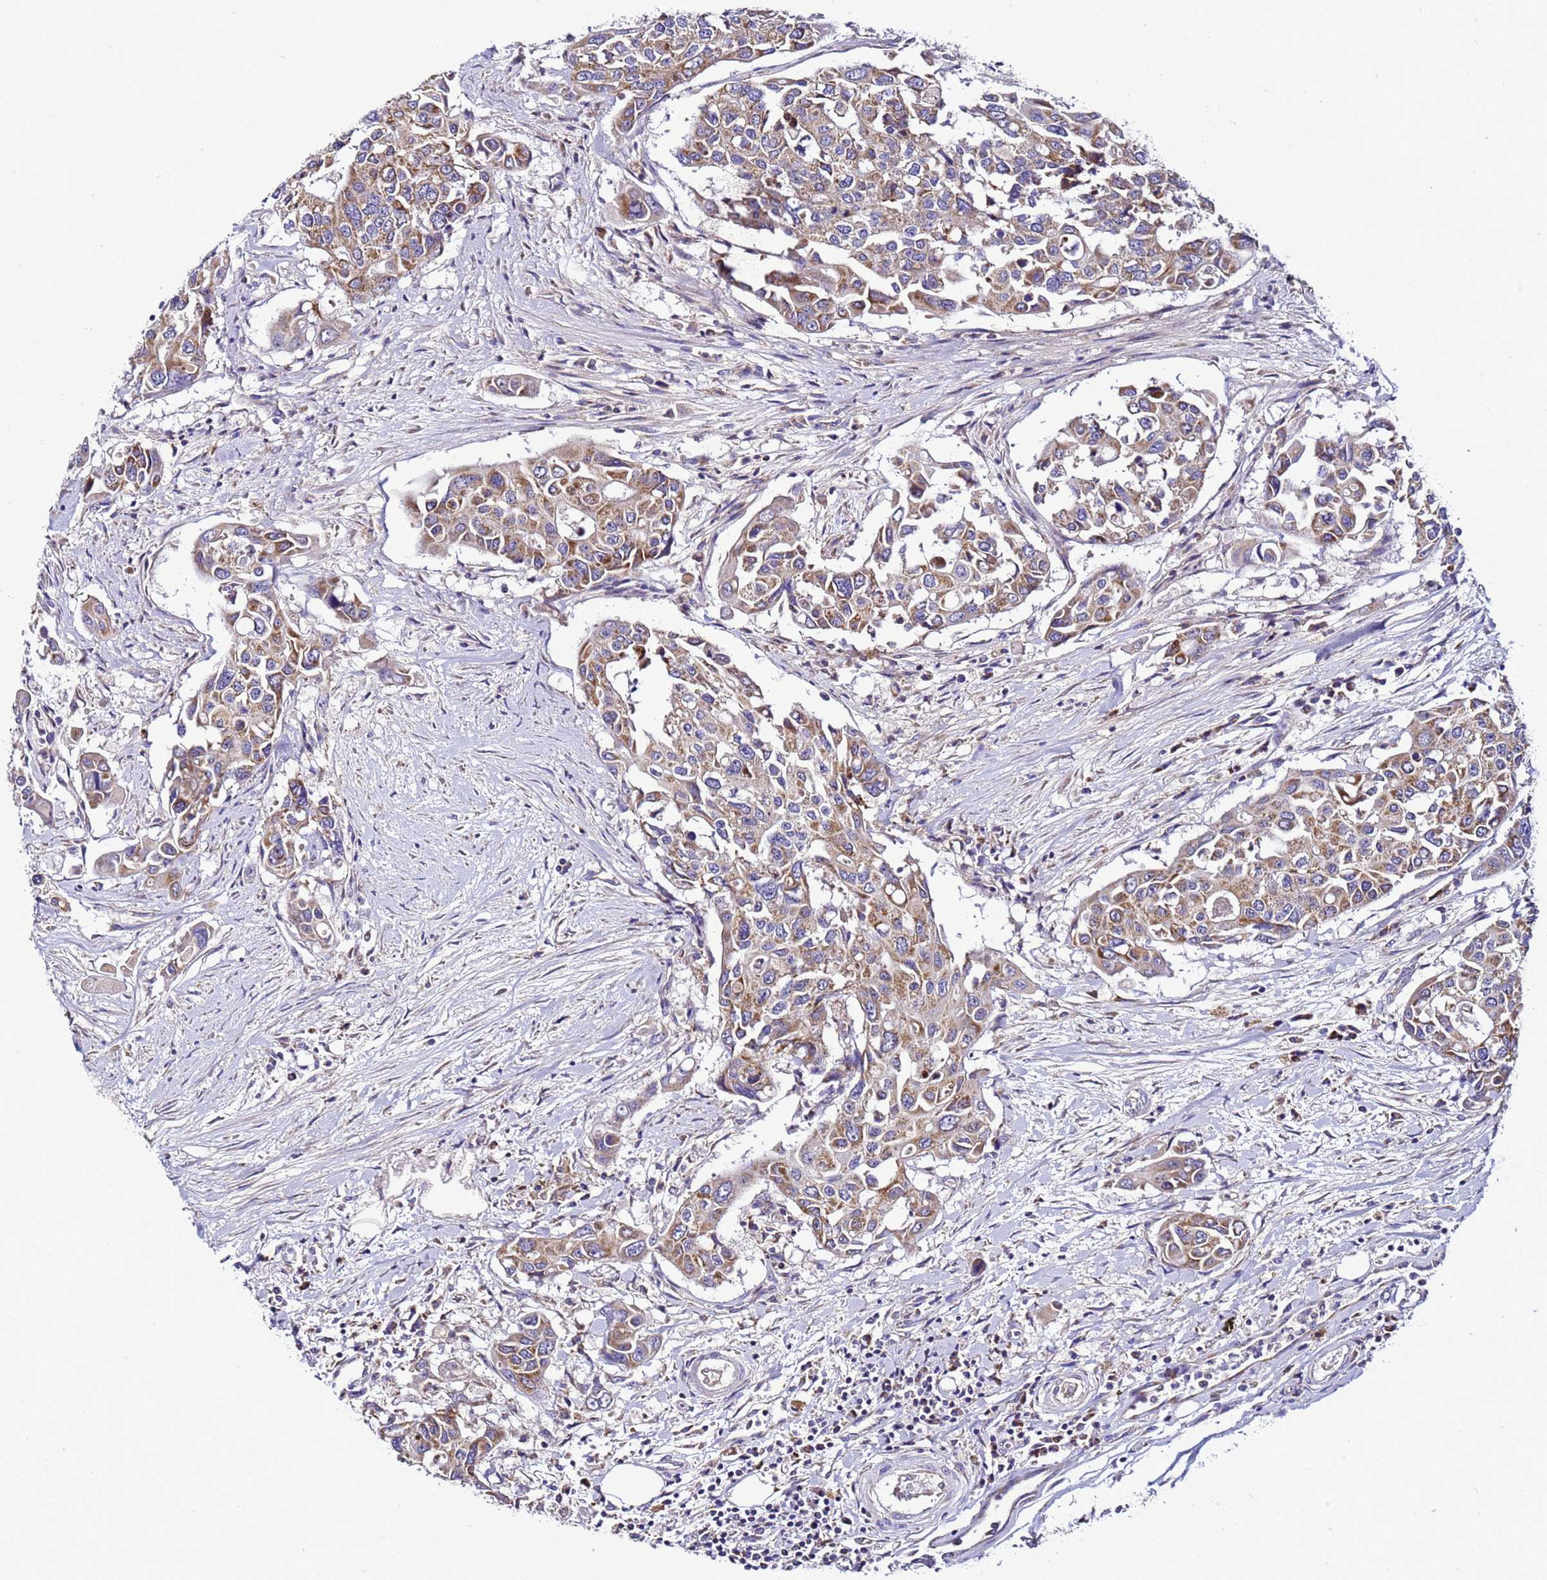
{"staining": {"intensity": "moderate", "quantity": ">75%", "location": "cytoplasmic/membranous"}, "tissue": "colorectal cancer", "cell_type": "Tumor cells", "image_type": "cancer", "snomed": [{"axis": "morphology", "description": "Adenocarcinoma, NOS"}, {"axis": "topography", "description": "Colon"}], "caption": "Human adenocarcinoma (colorectal) stained for a protein (brown) exhibits moderate cytoplasmic/membranous positive expression in about >75% of tumor cells.", "gene": "HIGD2A", "patient": {"sex": "male", "age": 77}}